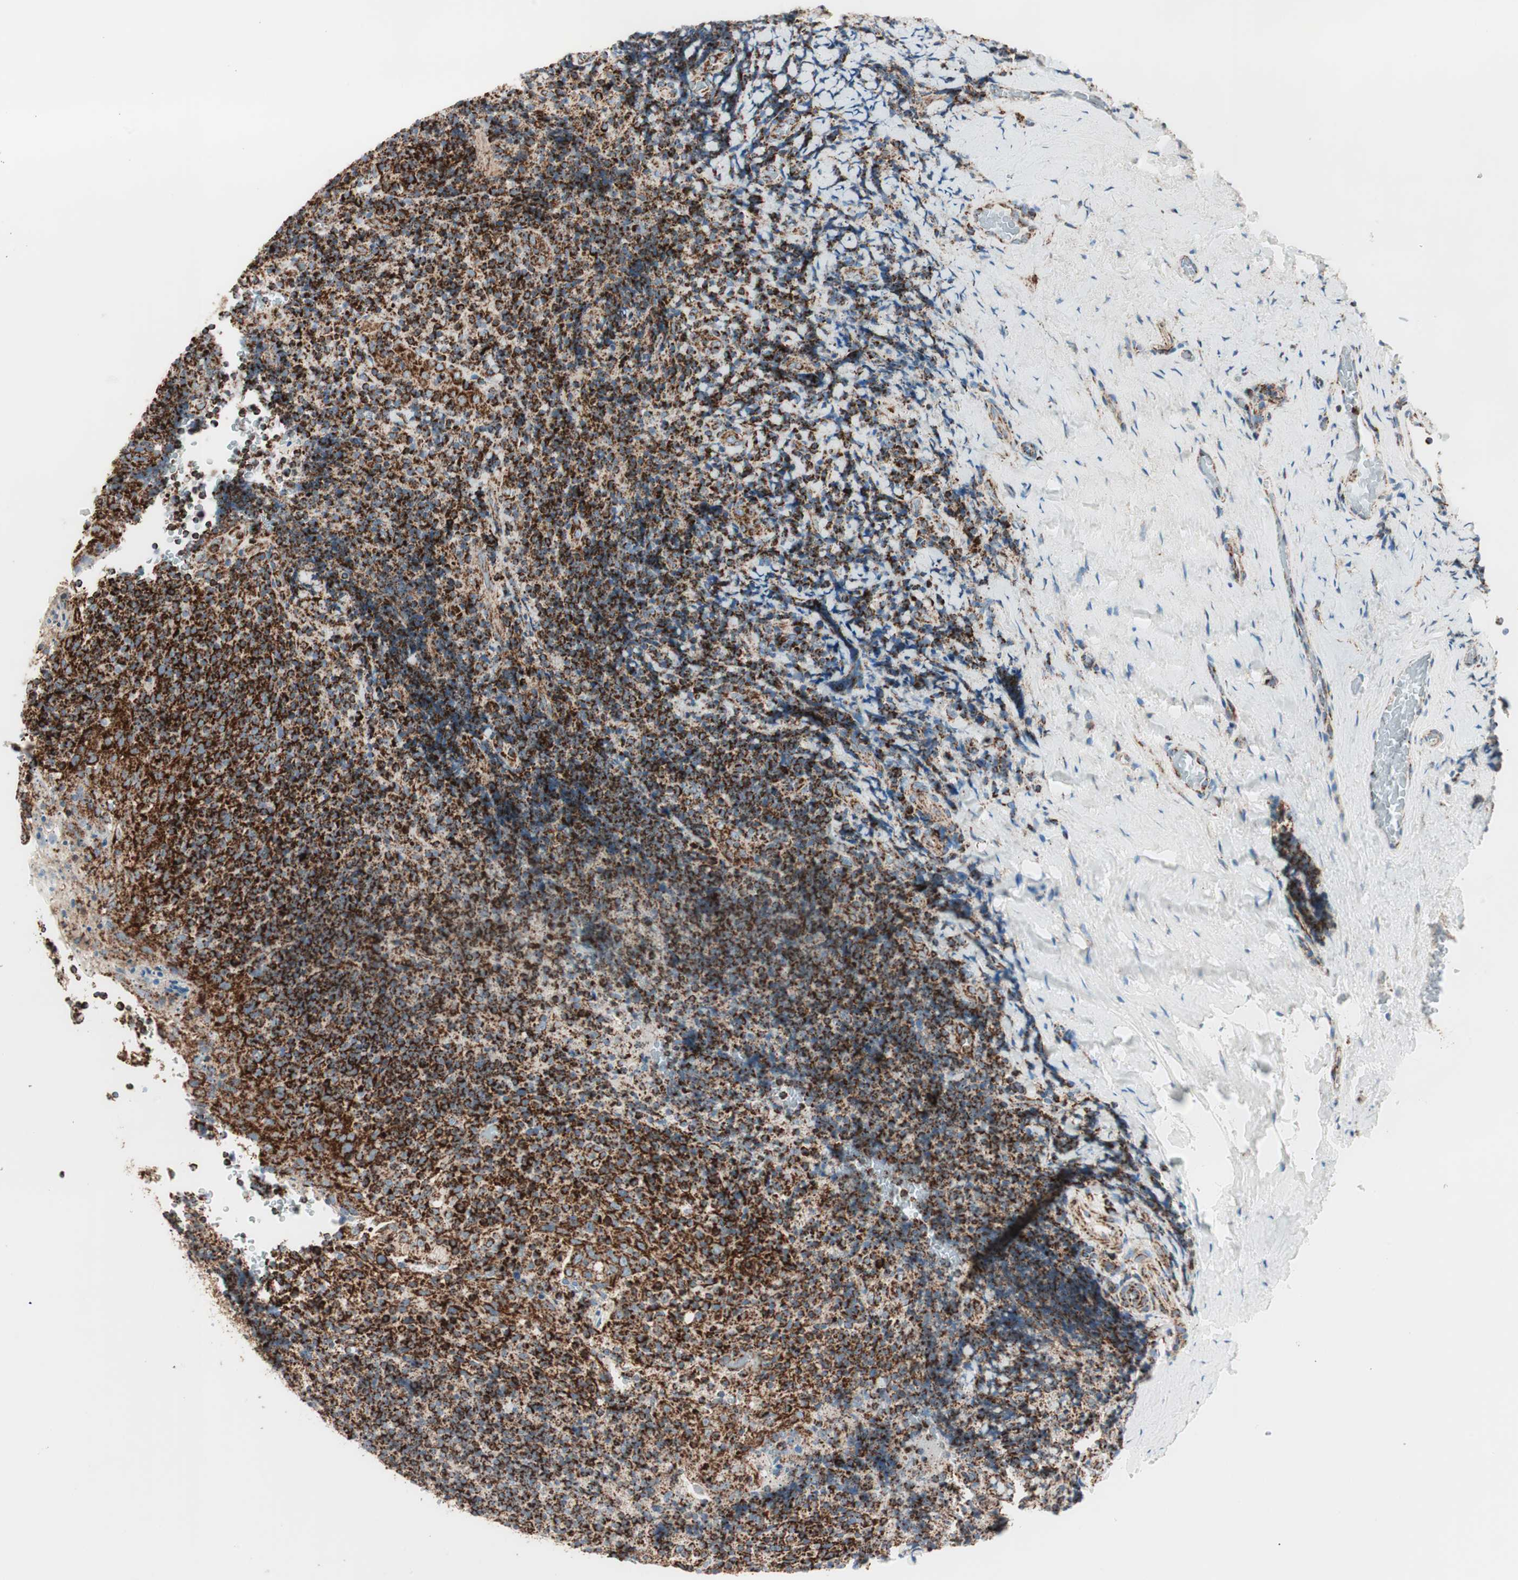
{"staining": {"intensity": "strong", "quantity": ">75%", "location": "cytoplasmic/membranous"}, "tissue": "lymphoma", "cell_type": "Tumor cells", "image_type": "cancer", "snomed": [{"axis": "morphology", "description": "Malignant lymphoma, non-Hodgkin's type, High grade"}, {"axis": "topography", "description": "Tonsil"}], "caption": "Protein expression analysis of human lymphoma reveals strong cytoplasmic/membranous positivity in approximately >75% of tumor cells. The protein is shown in brown color, while the nuclei are stained blue.", "gene": "TOMM20", "patient": {"sex": "female", "age": 36}}